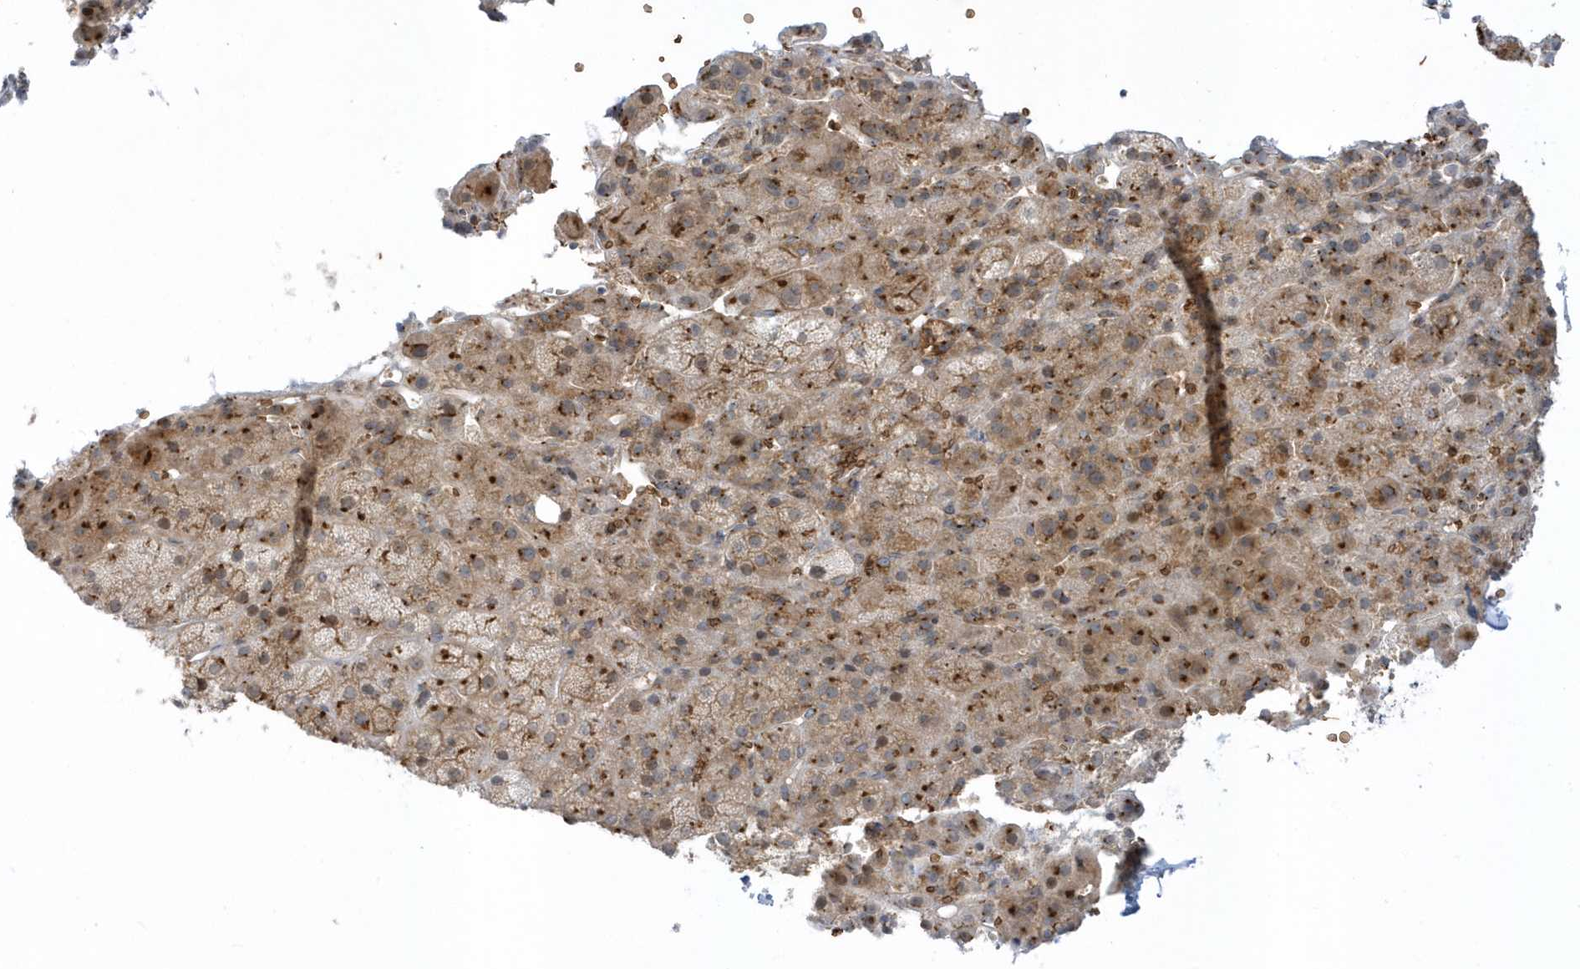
{"staining": {"intensity": "moderate", "quantity": ">75%", "location": "cytoplasmic/membranous"}, "tissue": "adrenal gland", "cell_type": "Glandular cells", "image_type": "normal", "snomed": [{"axis": "morphology", "description": "Normal tissue, NOS"}, {"axis": "topography", "description": "Adrenal gland"}], "caption": "Immunohistochemical staining of unremarkable human adrenal gland demonstrates moderate cytoplasmic/membranous protein expression in approximately >75% of glandular cells. (brown staining indicates protein expression, while blue staining denotes nuclei).", "gene": "RPP40", "patient": {"sex": "female", "age": 57}}